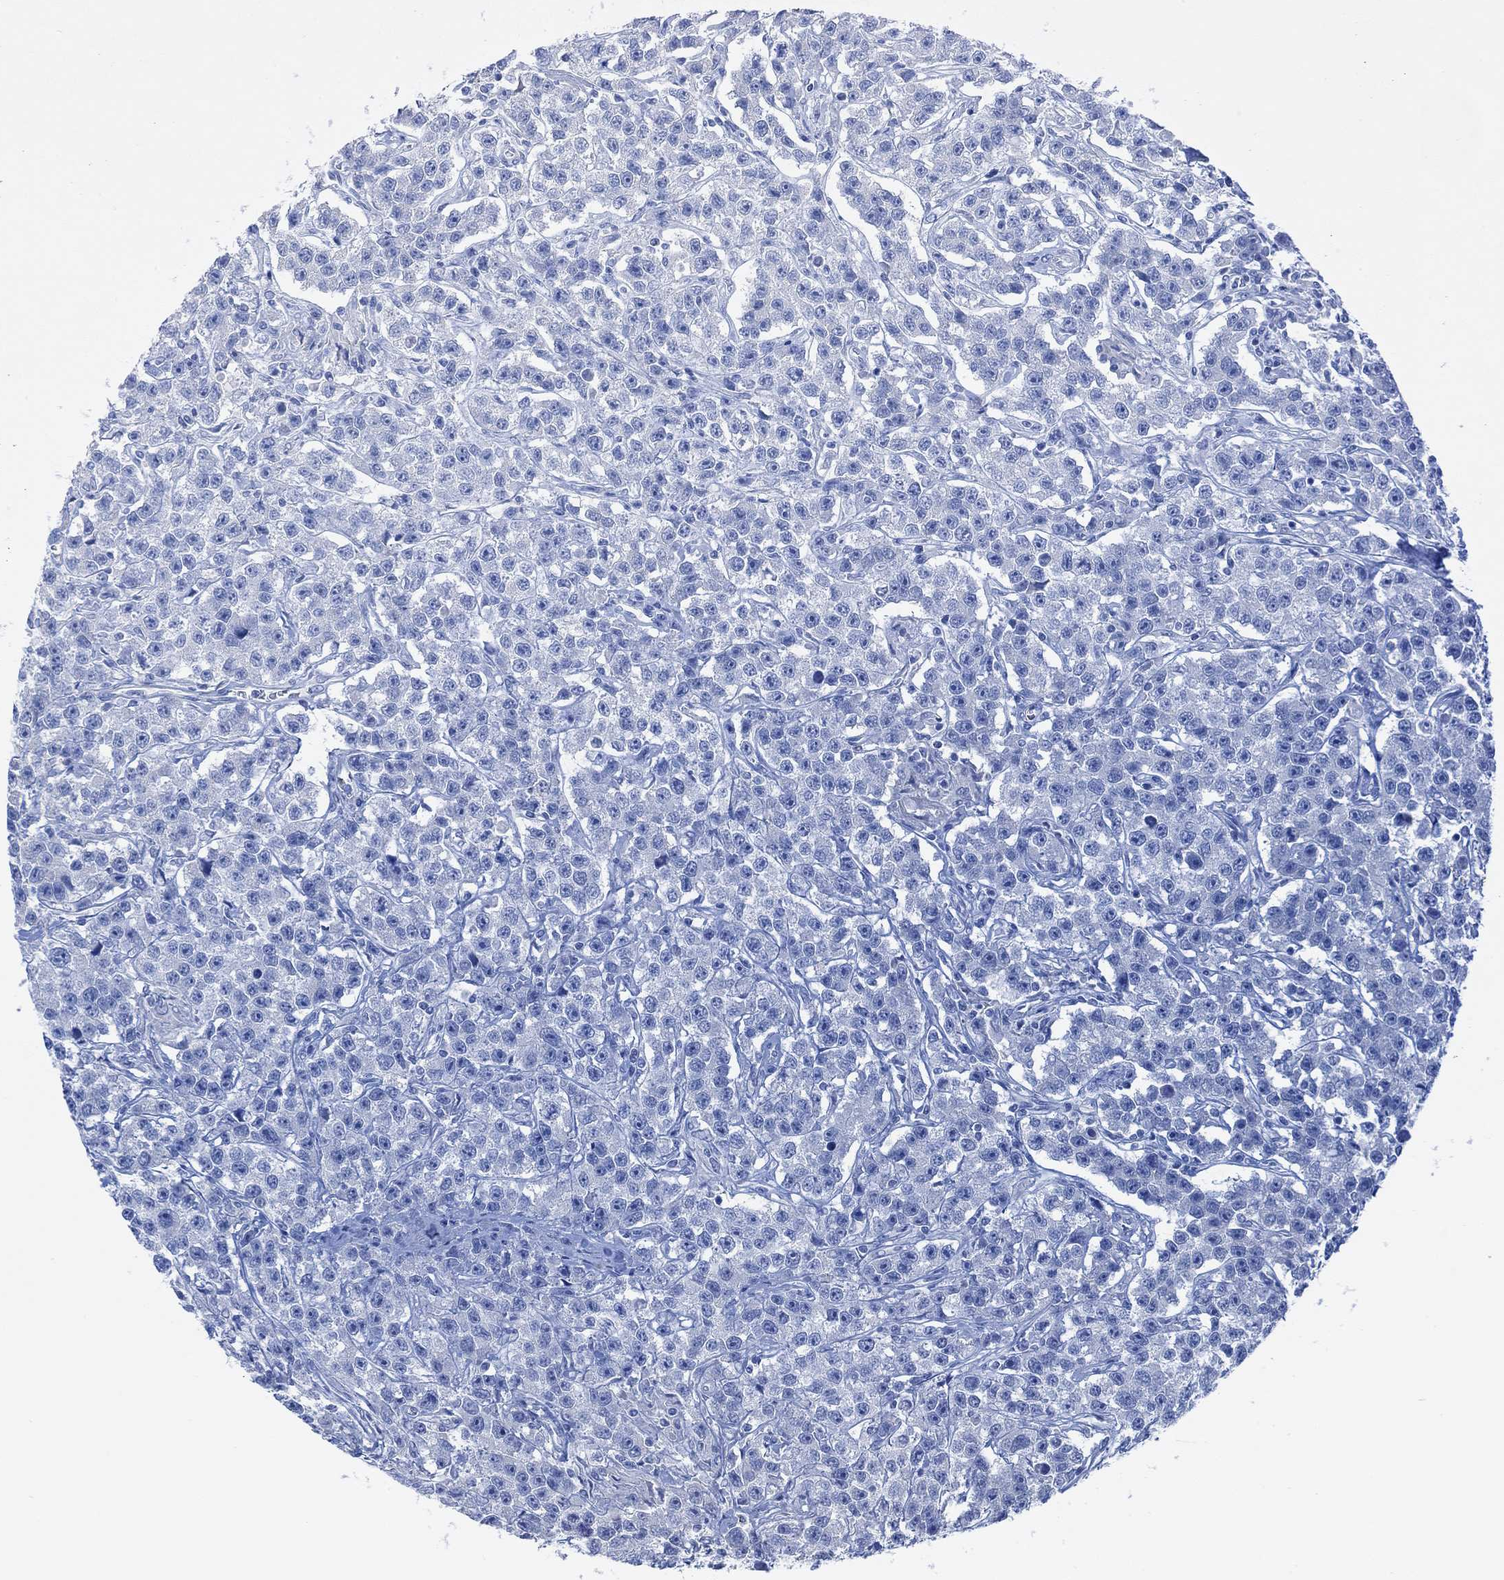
{"staining": {"intensity": "negative", "quantity": "none", "location": "none"}, "tissue": "testis cancer", "cell_type": "Tumor cells", "image_type": "cancer", "snomed": [{"axis": "morphology", "description": "Seminoma, NOS"}, {"axis": "topography", "description": "Testis"}], "caption": "Tumor cells are negative for brown protein staining in testis cancer (seminoma). (DAB IHC visualized using brightfield microscopy, high magnification).", "gene": "VAT1L", "patient": {"sex": "male", "age": 59}}